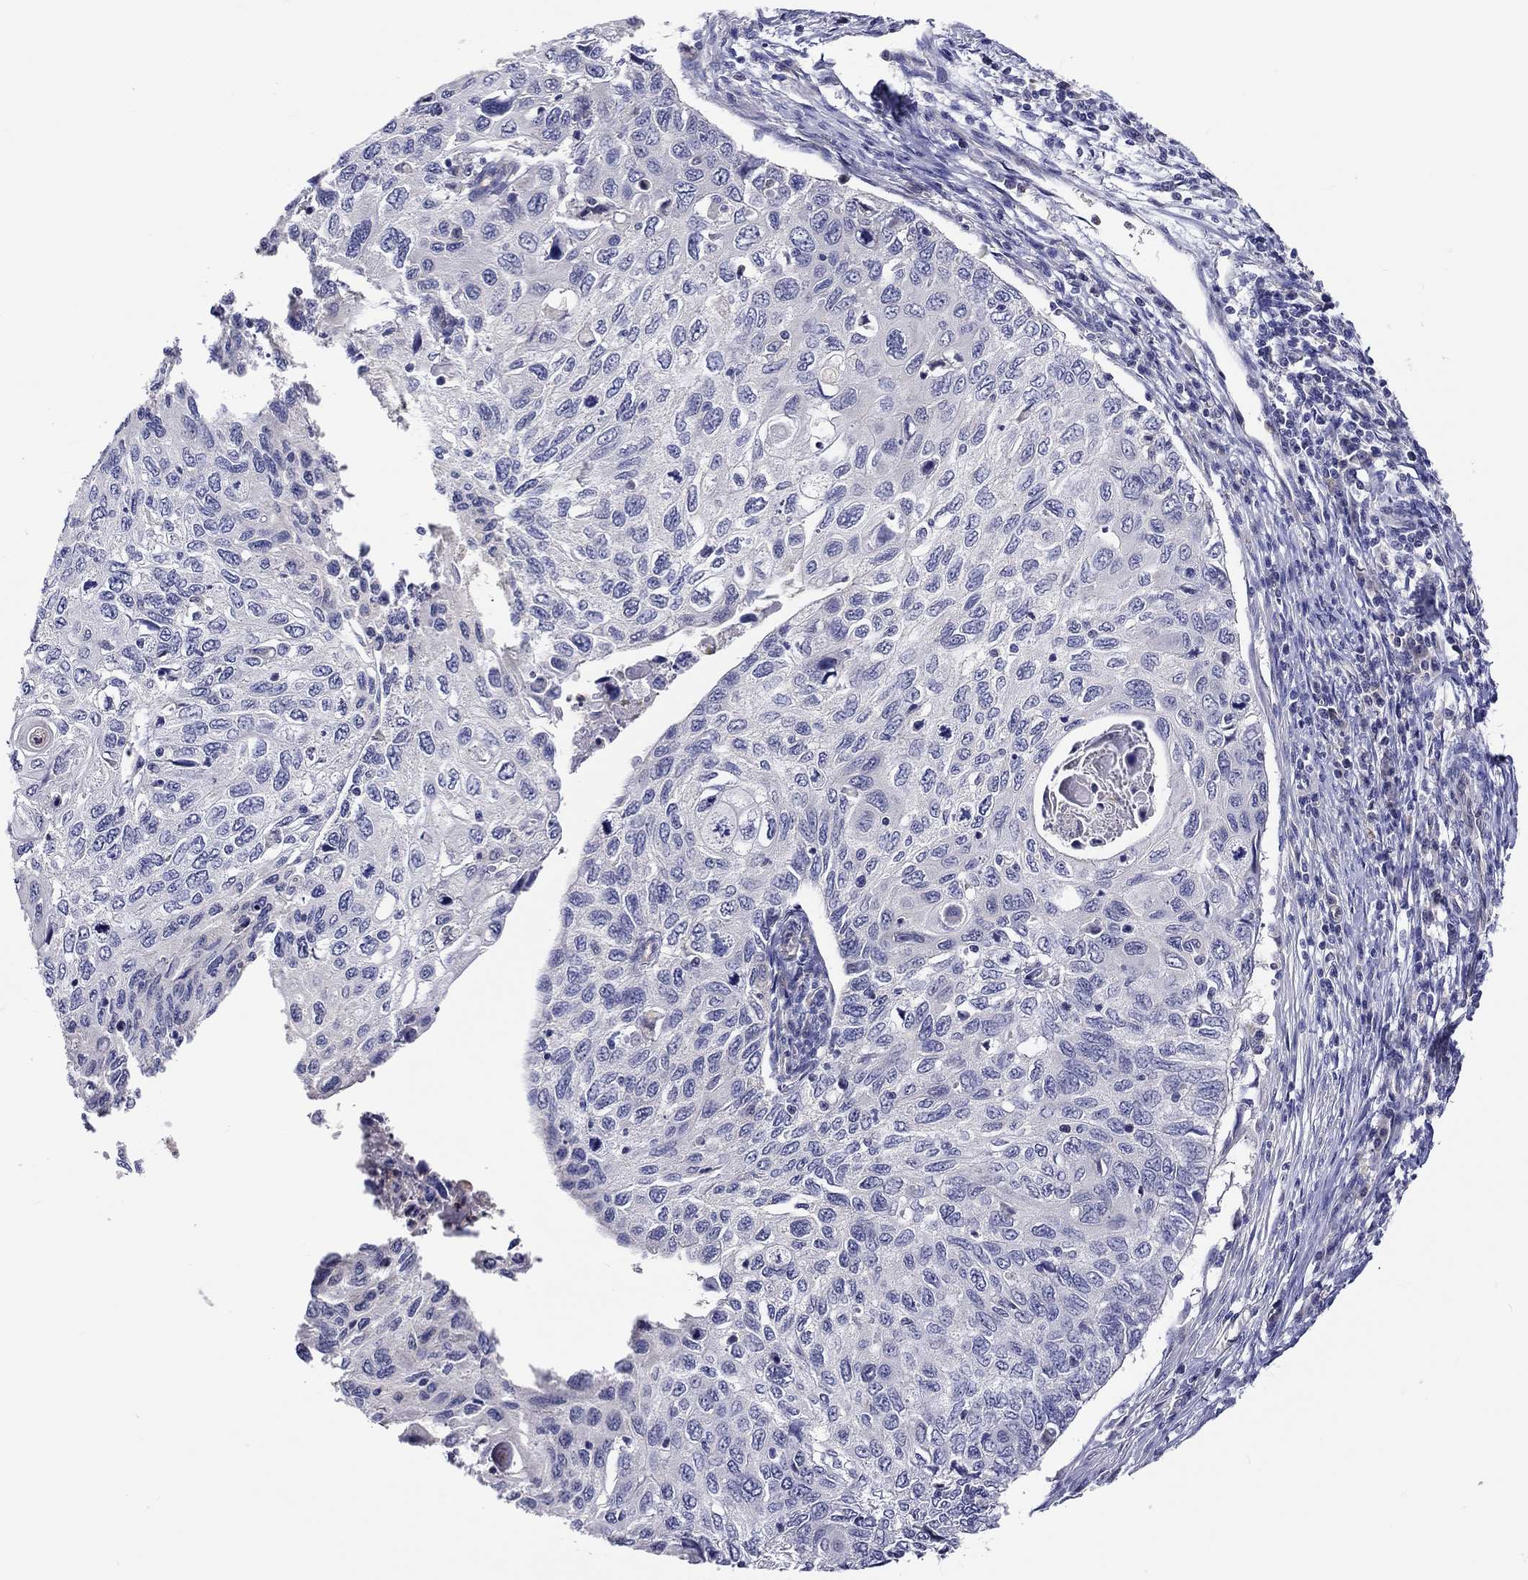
{"staining": {"intensity": "negative", "quantity": "none", "location": "none"}, "tissue": "cervical cancer", "cell_type": "Tumor cells", "image_type": "cancer", "snomed": [{"axis": "morphology", "description": "Squamous cell carcinoma, NOS"}, {"axis": "topography", "description": "Cervix"}], "caption": "Immunohistochemistry (IHC) micrograph of human squamous cell carcinoma (cervical) stained for a protein (brown), which displays no expression in tumor cells.", "gene": "ABCG4", "patient": {"sex": "female", "age": 70}}